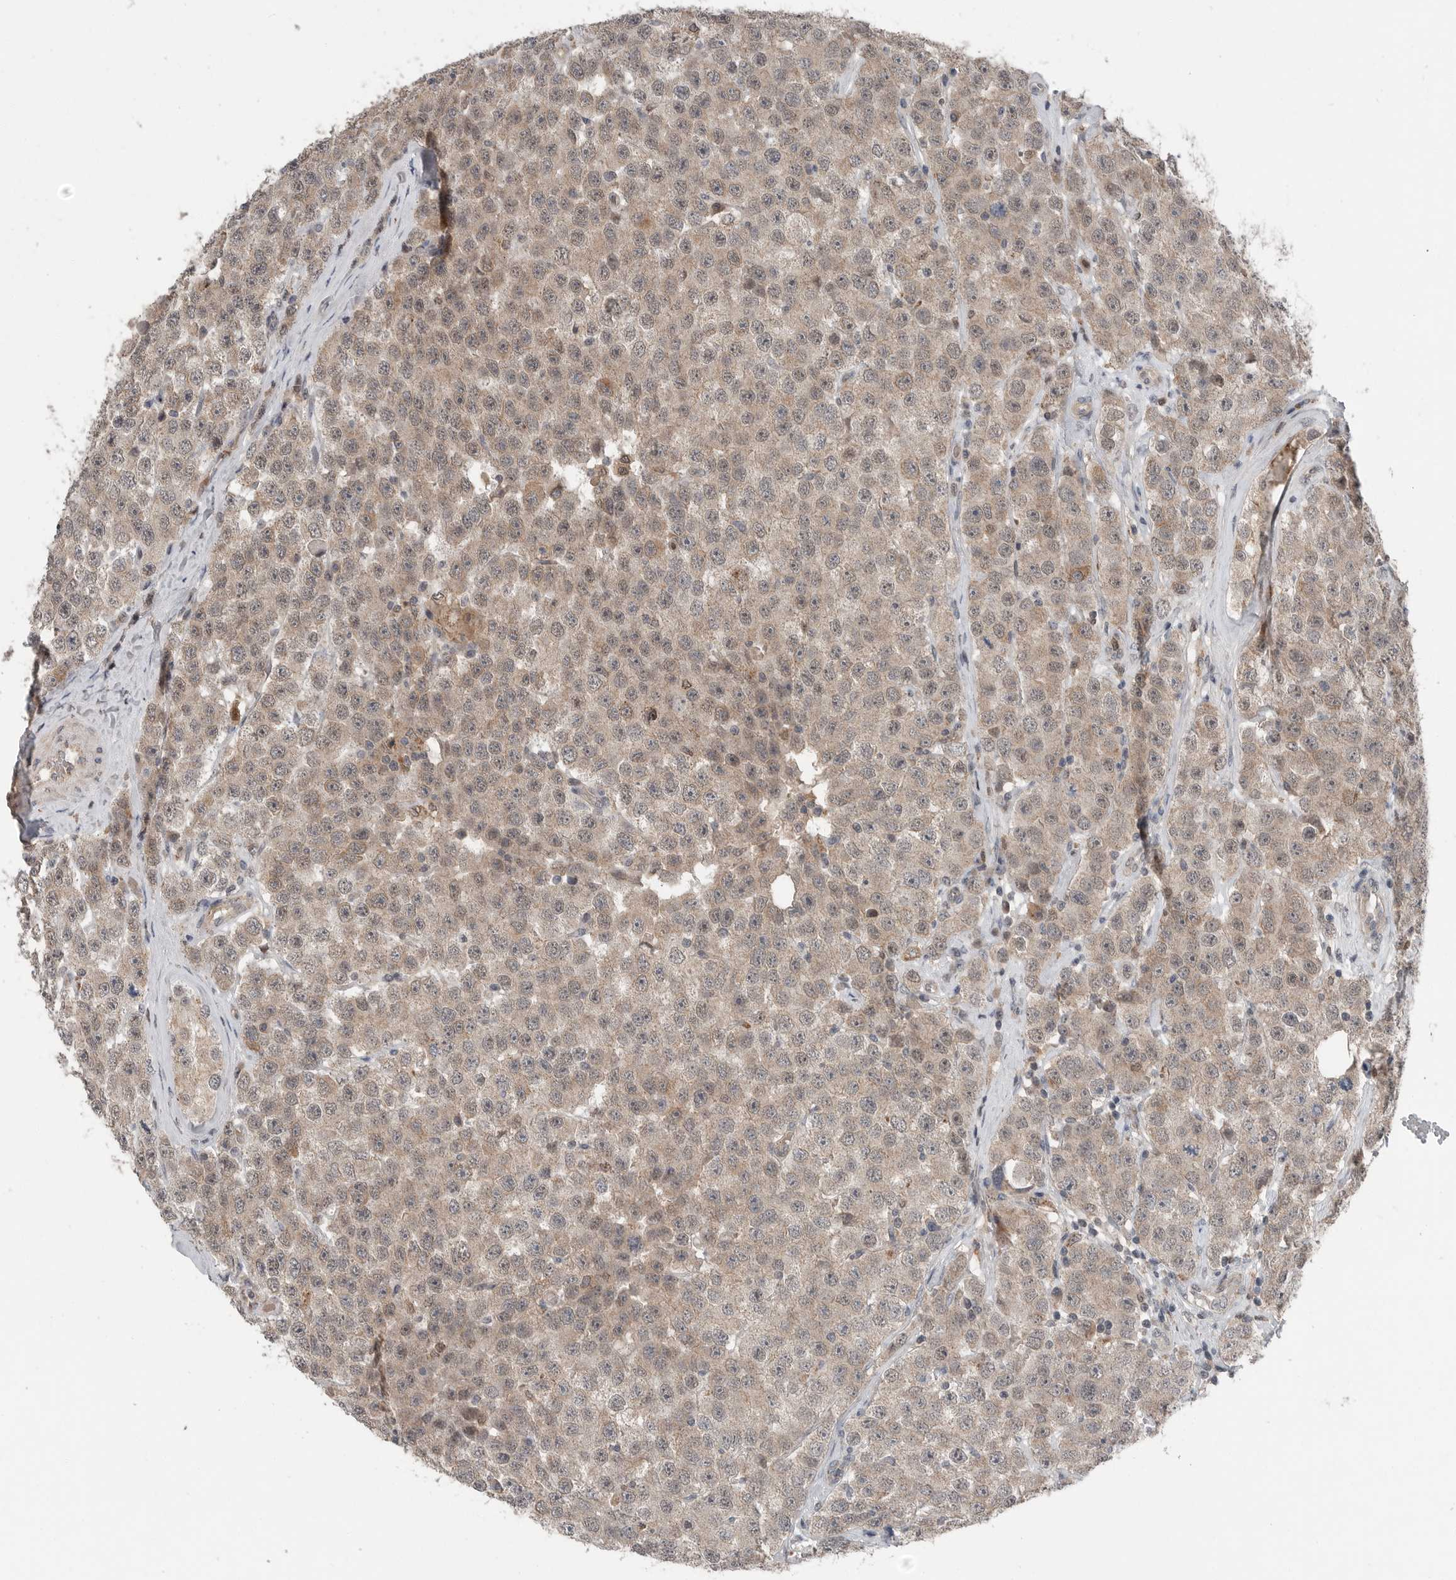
{"staining": {"intensity": "weak", "quantity": ">75%", "location": "cytoplasmic/membranous"}, "tissue": "testis cancer", "cell_type": "Tumor cells", "image_type": "cancer", "snomed": [{"axis": "morphology", "description": "Seminoma, NOS"}, {"axis": "morphology", "description": "Carcinoma, Embryonal, NOS"}, {"axis": "topography", "description": "Testis"}], "caption": "Immunohistochemical staining of seminoma (testis) displays low levels of weak cytoplasmic/membranous protein staining in about >75% of tumor cells.", "gene": "SCP2", "patient": {"sex": "male", "age": 28}}